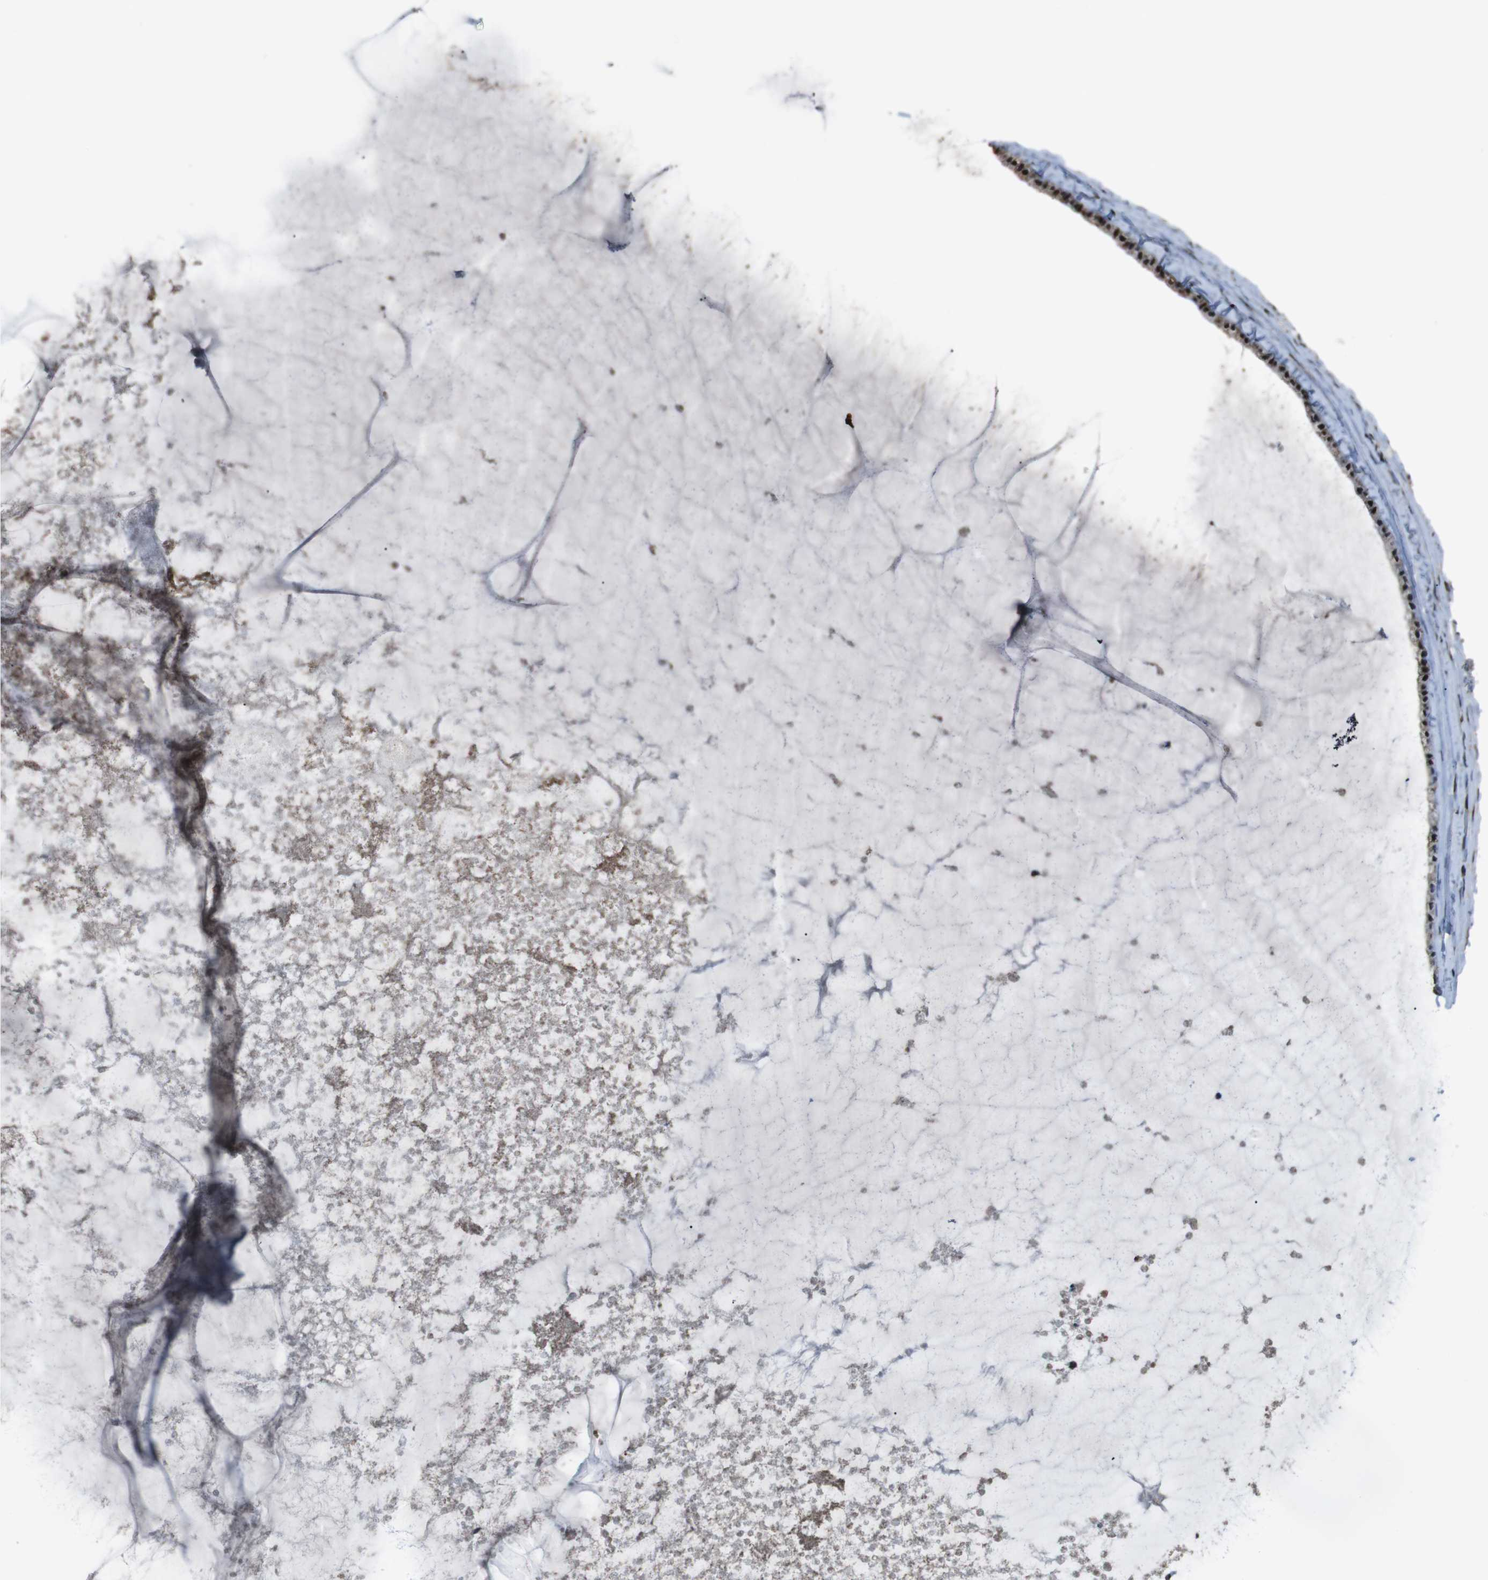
{"staining": {"intensity": "strong", "quantity": ">75%", "location": "nuclear"}, "tissue": "cervix", "cell_type": "Glandular cells", "image_type": "normal", "snomed": [{"axis": "morphology", "description": "Normal tissue, NOS"}, {"axis": "topography", "description": "Cervix"}], "caption": "IHC of benign human cervix shows high levels of strong nuclear staining in about >75% of glandular cells.", "gene": "NR4A2", "patient": {"sex": "female", "age": 39}}